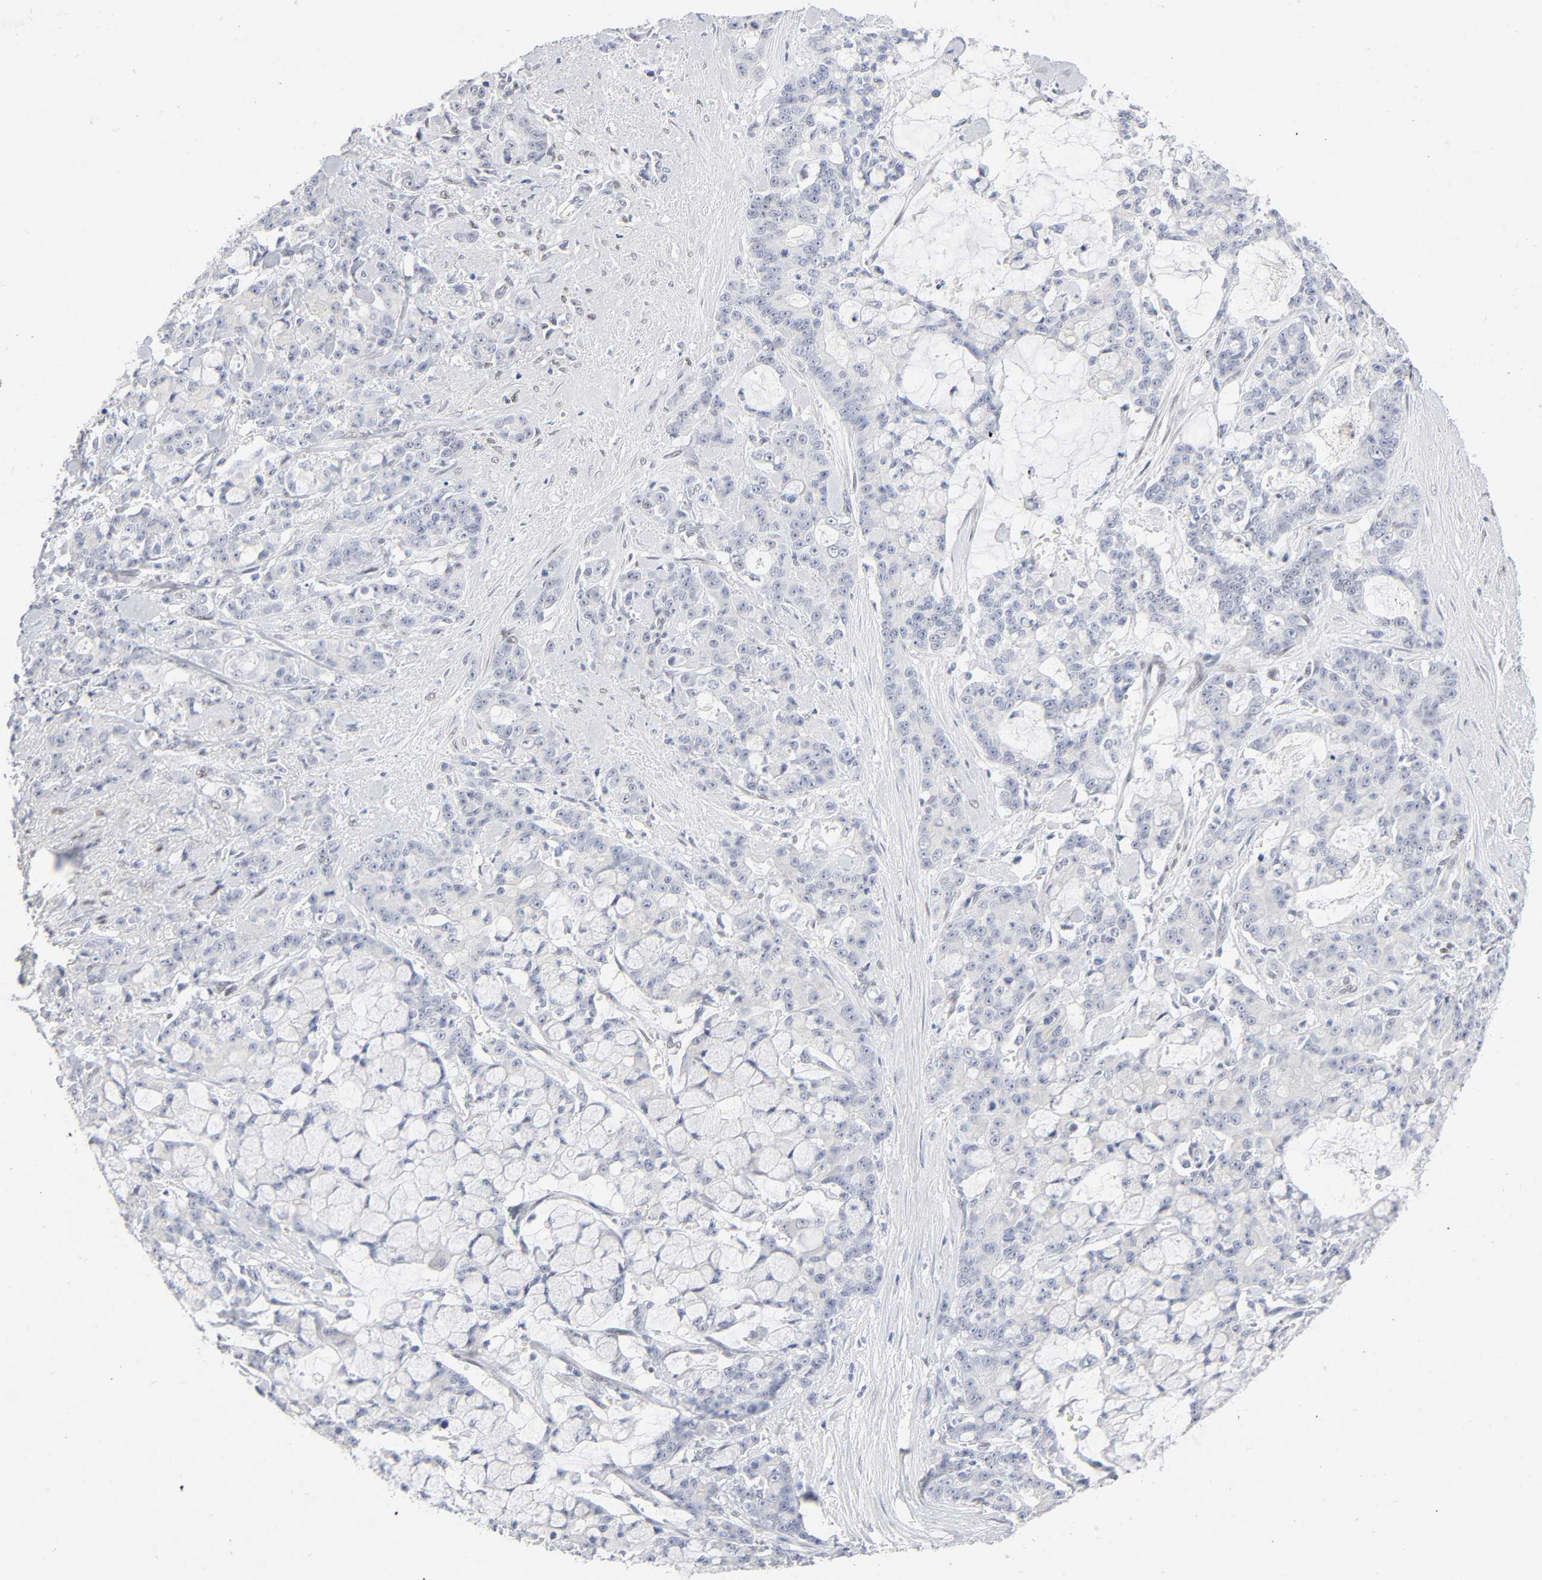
{"staining": {"intensity": "weak", "quantity": "<25%", "location": "nuclear"}, "tissue": "pancreatic cancer", "cell_type": "Tumor cells", "image_type": "cancer", "snomed": [{"axis": "morphology", "description": "Adenocarcinoma, NOS"}, {"axis": "topography", "description": "Pancreas"}], "caption": "This is a histopathology image of immunohistochemistry staining of pancreatic adenocarcinoma, which shows no expression in tumor cells.", "gene": "NFIC", "patient": {"sex": "female", "age": 73}}